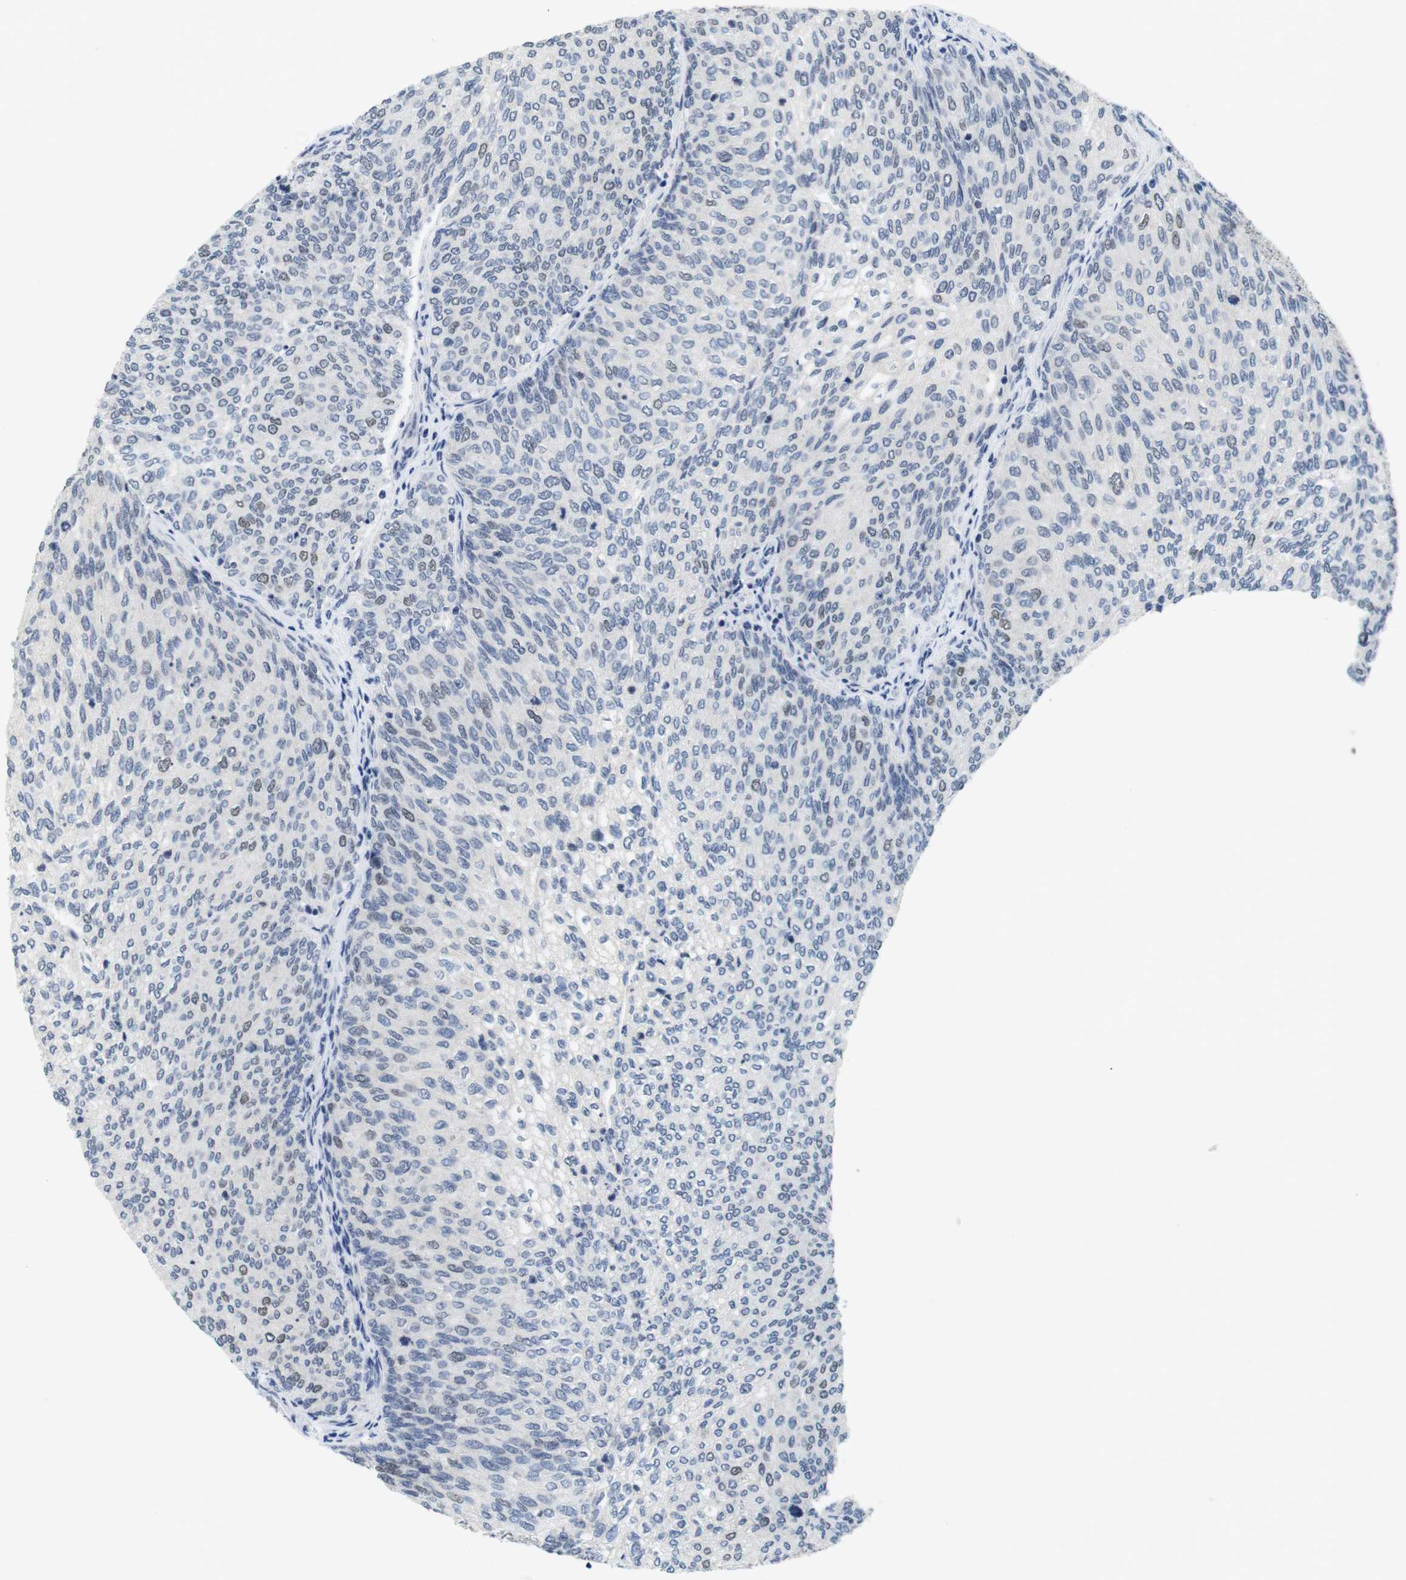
{"staining": {"intensity": "weak", "quantity": "<25%", "location": "nuclear"}, "tissue": "urothelial cancer", "cell_type": "Tumor cells", "image_type": "cancer", "snomed": [{"axis": "morphology", "description": "Urothelial carcinoma, Low grade"}, {"axis": "topography", "description": "Urinary bladder"}], "caption": "An image of human urothelial cancer is negative for staining in tumor cells. Brightfield microscopy of immunohistochemistry stained with DAB (brown) and hematoxylin (blue), captured at high magnification.", "gene": "SKP2", "patient": {"sex": "female", "age": 79}}